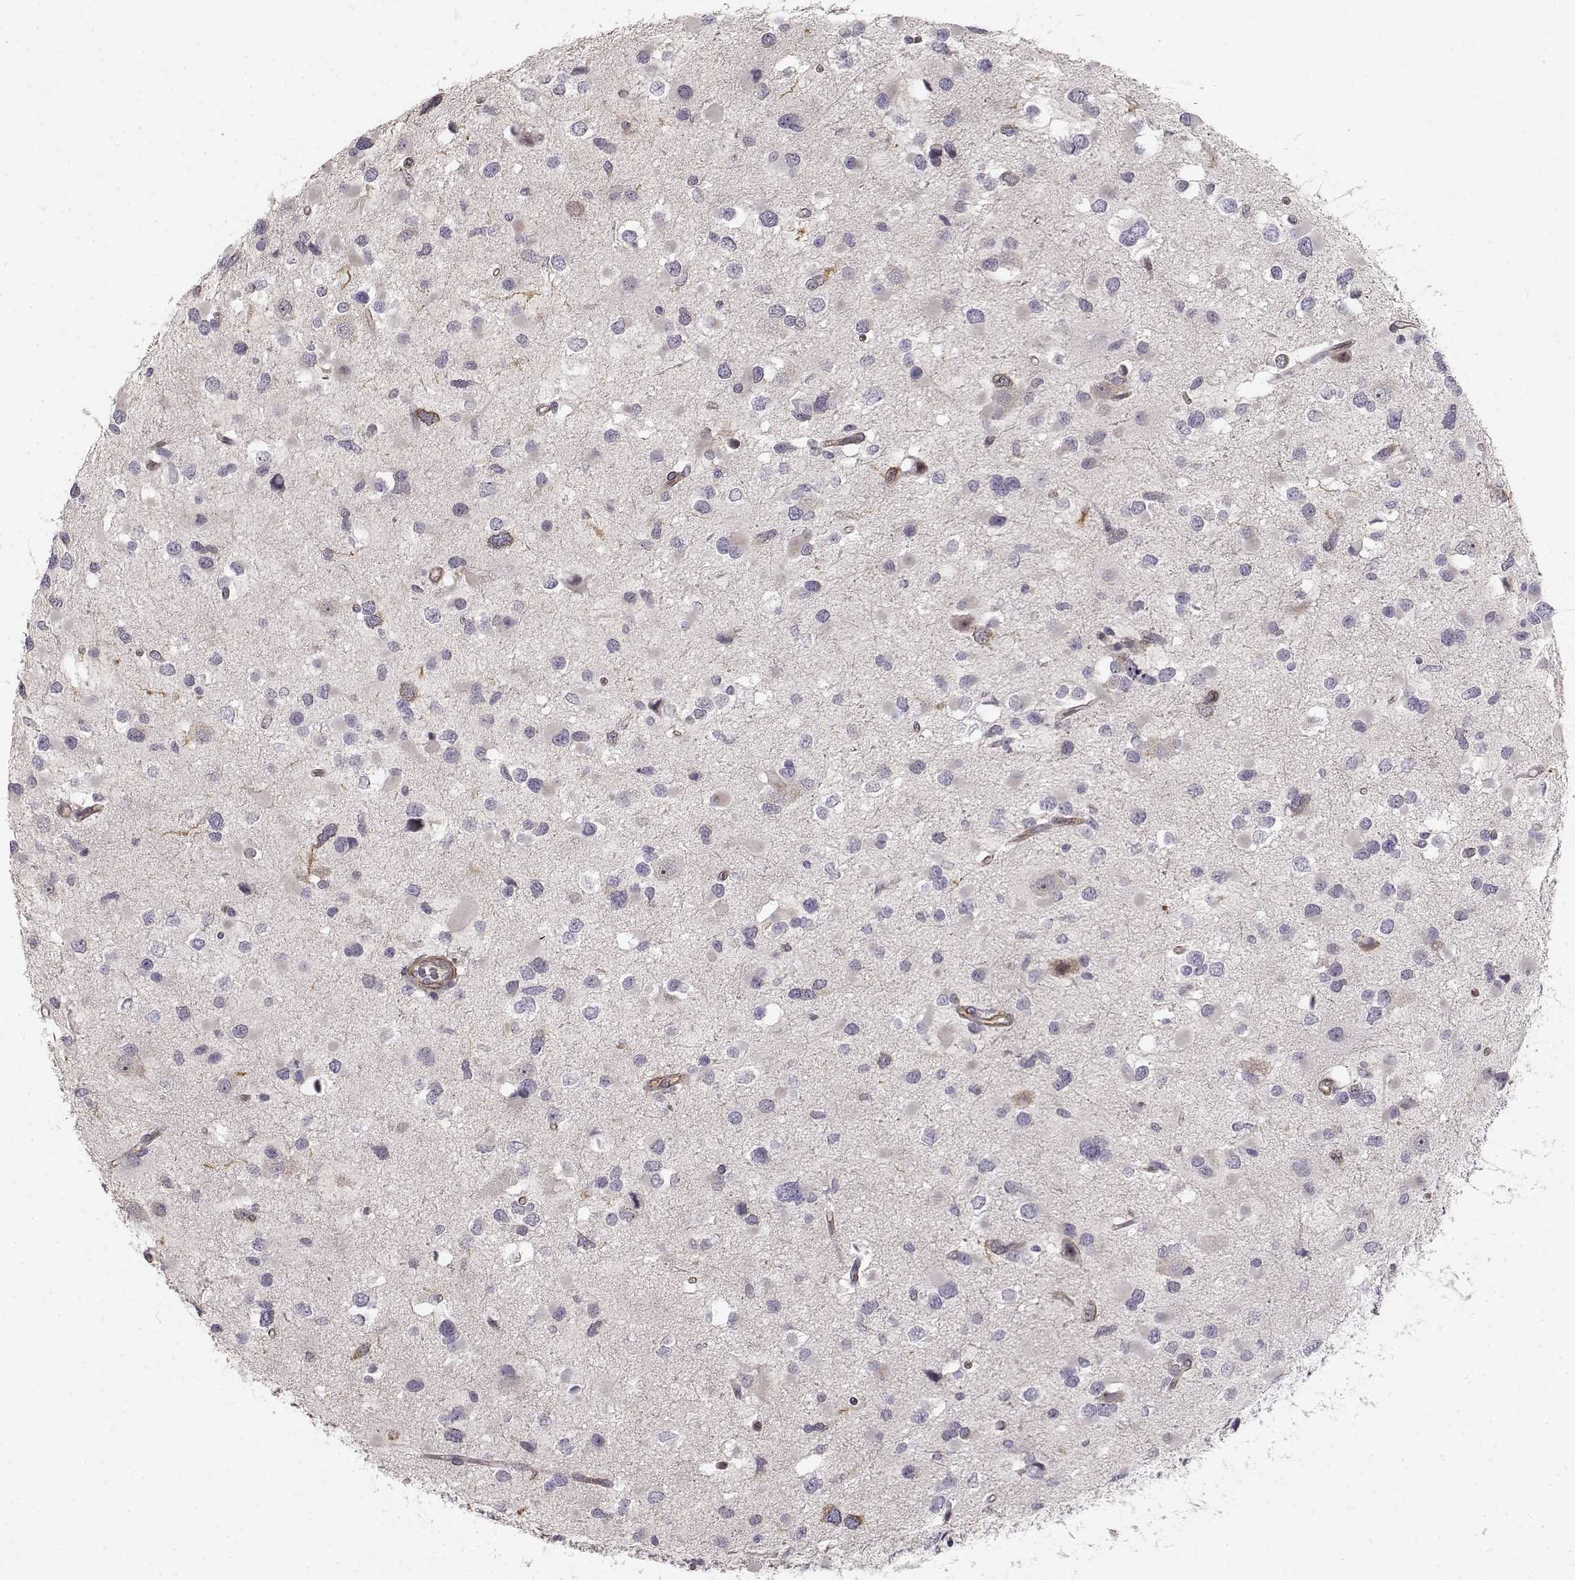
{"staining": {"intensity": "negative", "quantity": "none", "location": "none"}, "tissue": "glioma", "cell_type": "Tumor cells", "image_type": "cancer", "snomed": [{"axis": "morphology", "description": "Glioma, malignant, Low grade"}, {"axis": "topography", "description": "Brain"}], "caption": "The immunohistochemistry (IHC) histopathology image has no significant expression in tumor cells of glioma tissue. The staining is performed using DAB brown chromogen with nuclei counter-stained in using hematoxylin.", "gene": "RGS9BP", "patient": {"sex": "female", "age": 32}}